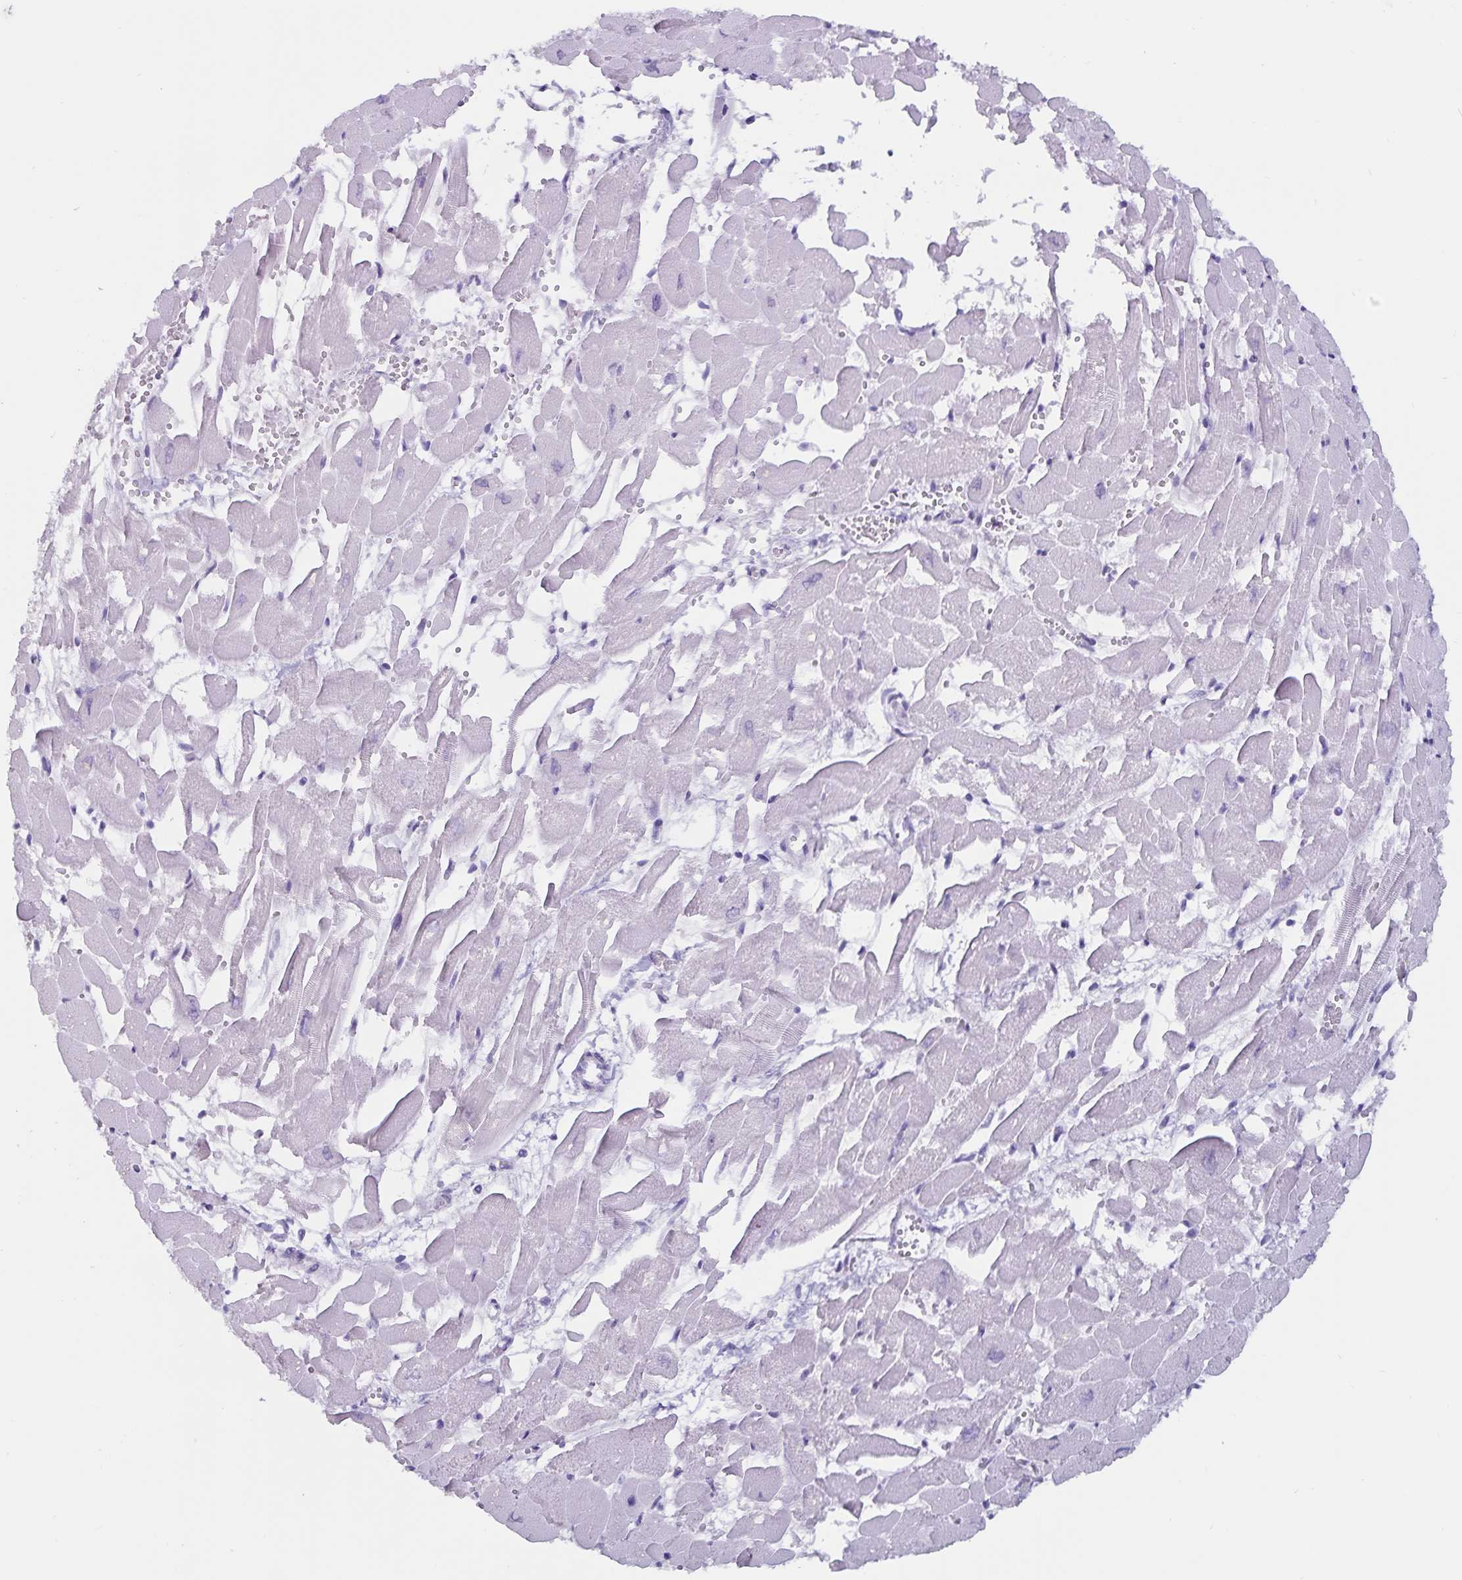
{"staining": {"intensity": "negative", "quantity": "none", "location": "none"}, "tissue": "heart muscle", "cell_type": "Cardiomyocytes", "image_type": "normal", "snomed": [{"axis": "morphology", "description": "Normal tissue, NOS"}, {"axis": "topography", "description": "Heart"}], "caption": "DAB (3,3'-diaminobenzidine) immunohistochemical staining of unremarkable heart muscle exhibits no significant positivity in cardiomyocytes.", "gene": "GPR137", "patient": {"sex": "female", "age": 52}}